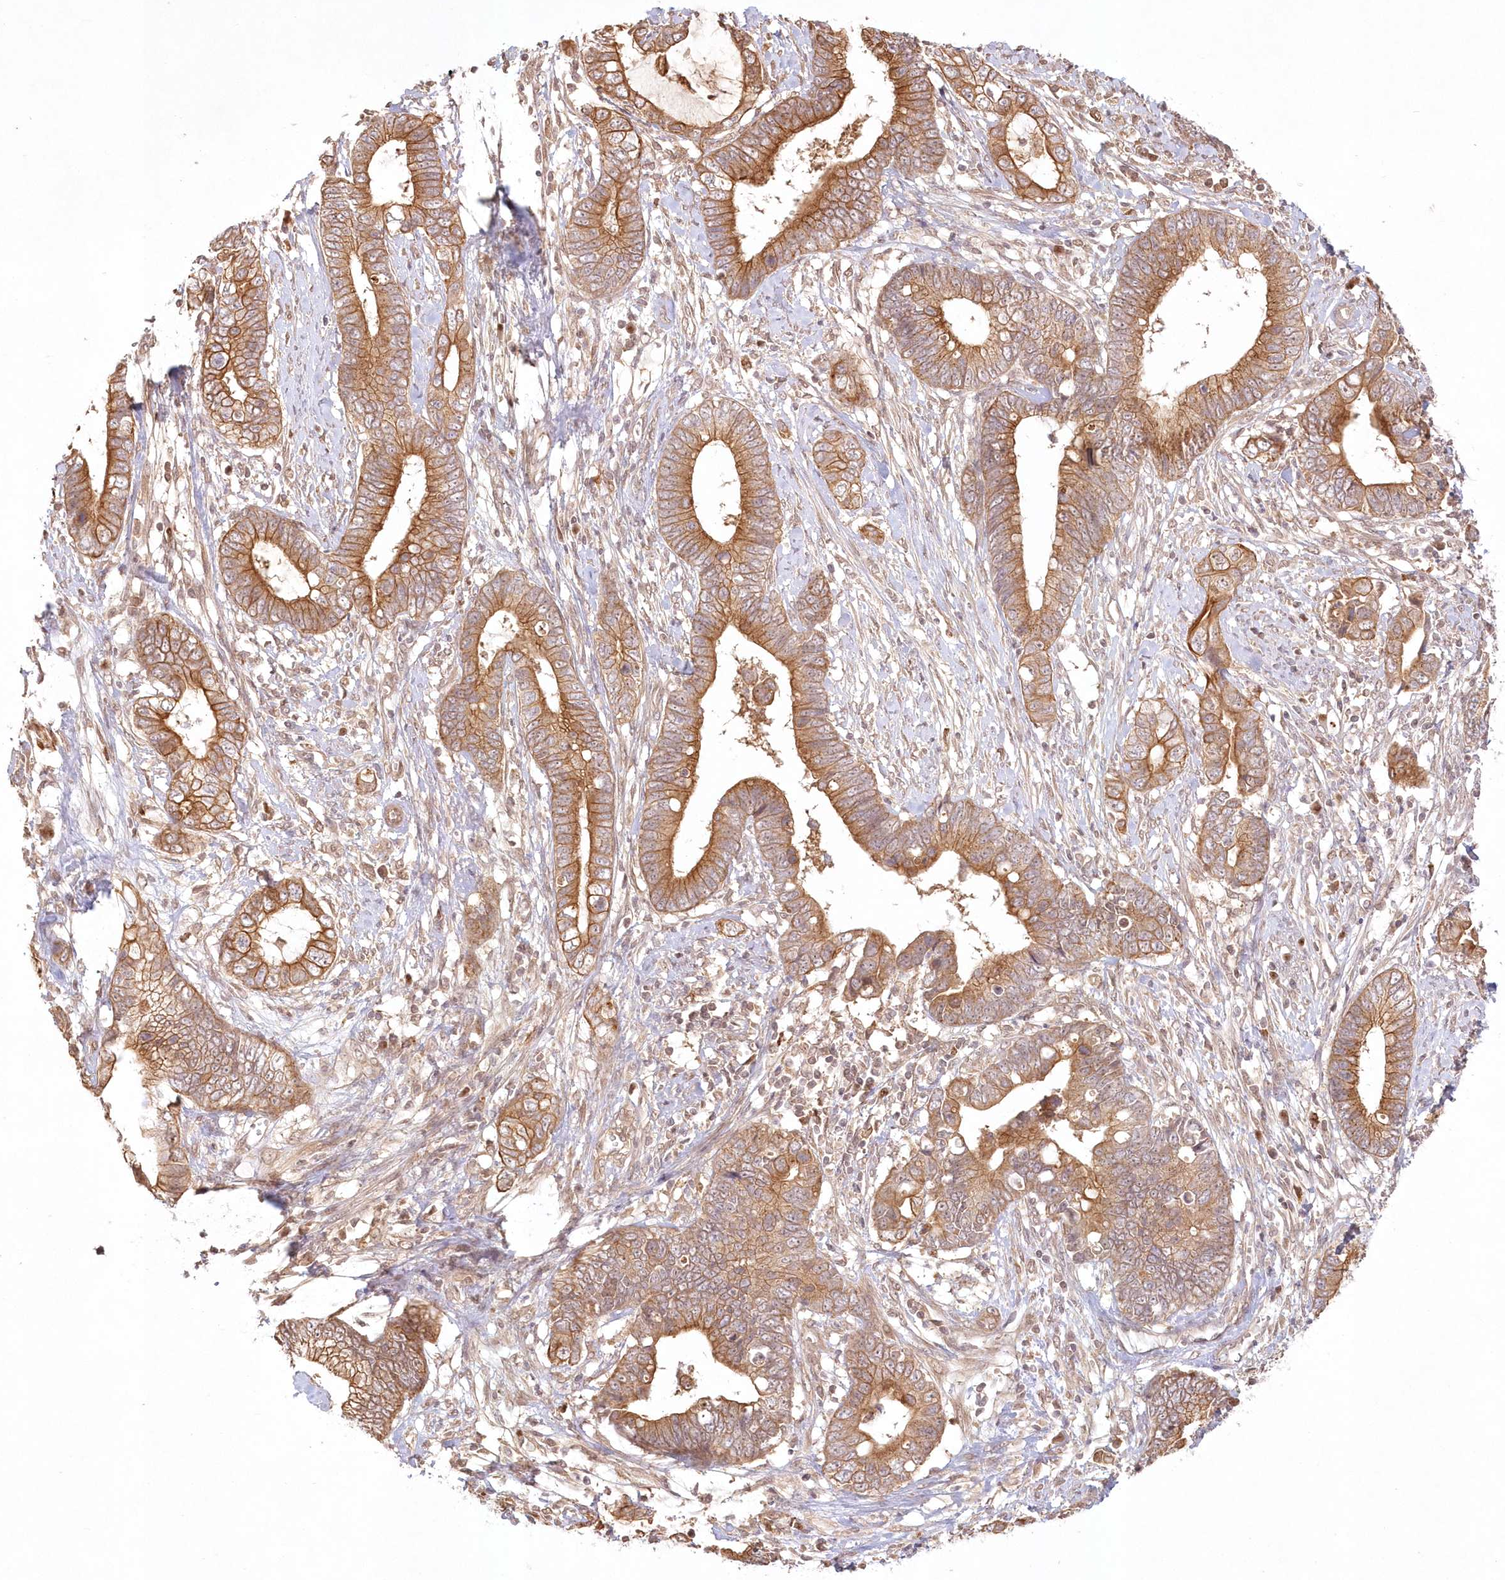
{"staining": {"intensity": "moderate", "quantity": ">75%", "location": "cytoplasmic/membranous"}, "tissue": "cervical cancer", "cell_type": "Tumor cells", "image_type": "cancer", "snomed": [{"axis": "morphology", "description": "Adenocarcinoma, NOS"}, {"axis": "topography", "description": "Cervix"}], "caption": "This is an image of immunohistochemistry (IHC) staining of cervical cancer, which shows moderate staining in the cytoplasmic/membranous of tumor cells.", "gene": "KIAA0232", "patient": {"sex": "female", "age": 44}}